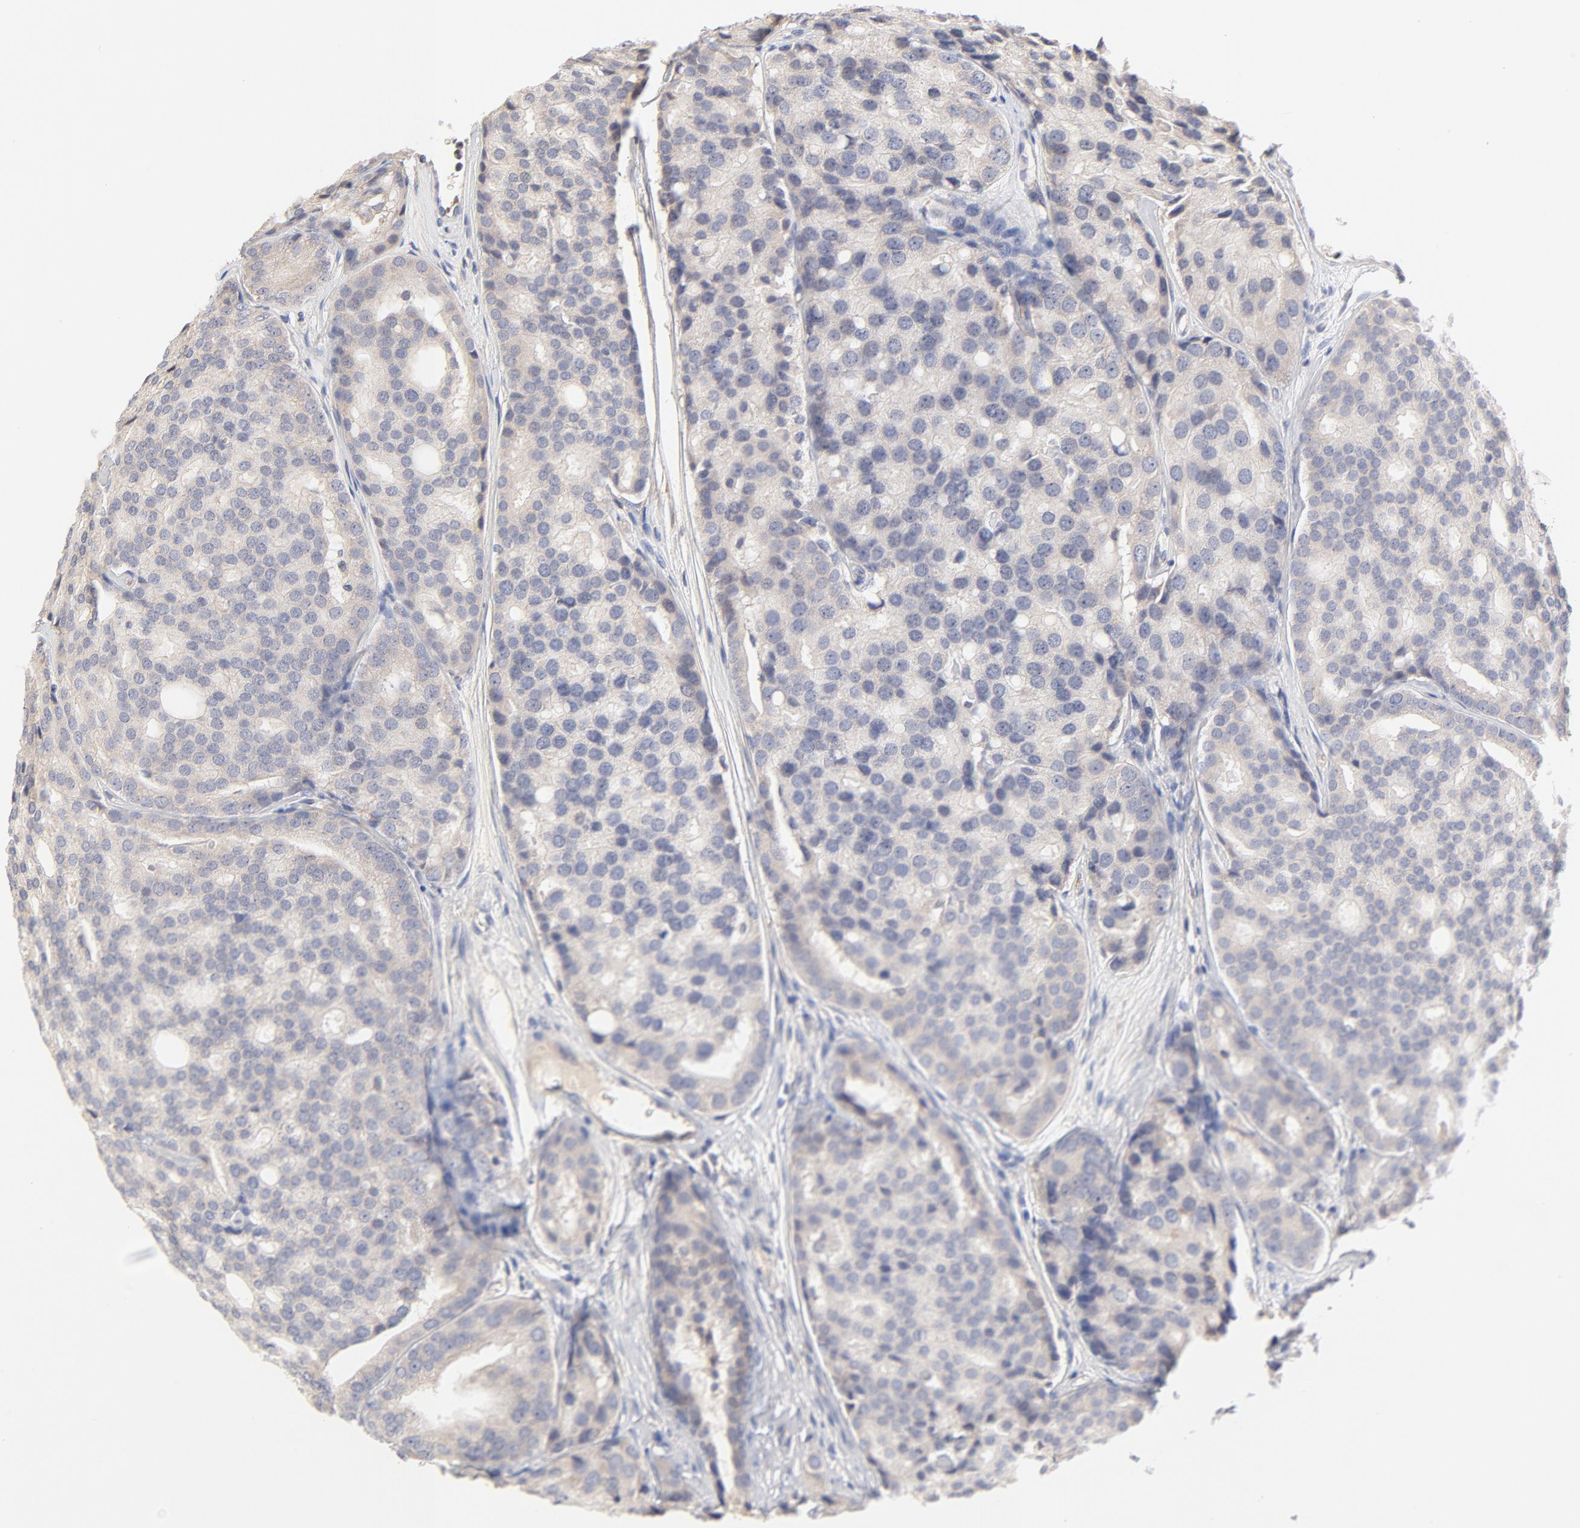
{"staining": {"intensity": "weak", "quantity": "25%-75%", "location": "cytoplasmic/membranous"}, "tissue": "prostate cancer", "cell_type": "Tumor cells", "image_type": "cancer", "snomed": [{"axis": "morphology", "description": "Adenocarcinoma, High grade"}, {"axis": "topography", "description": "Prostate"}], "caption": "Weak cytoplasmic/membranous protein staining is present in approximately 25%-75% of tumor cells in prostate cancer.", "gene": "MTERF2", "patient": {"sex": "male", "age": 64}}